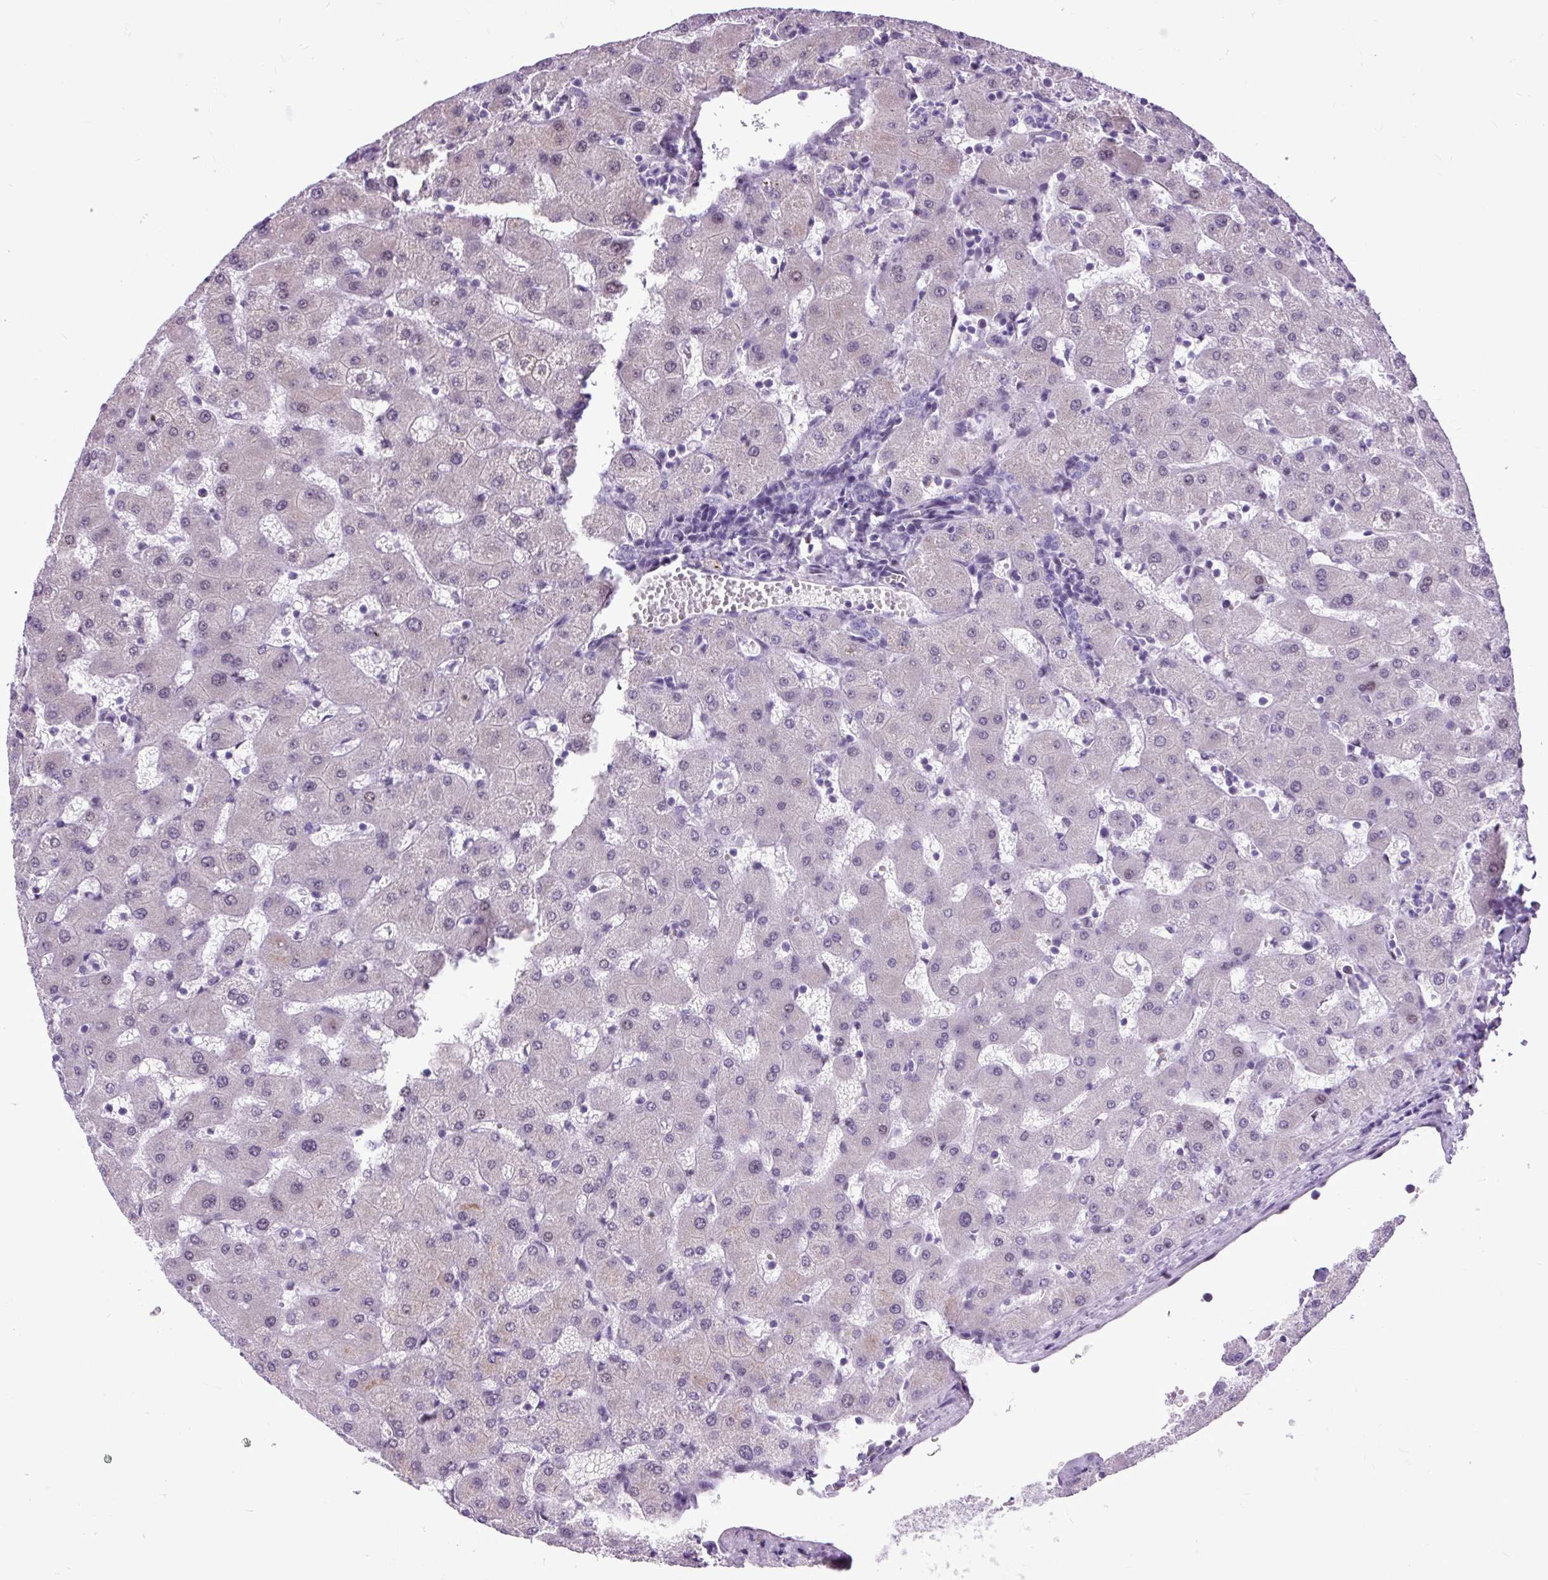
{"staining": {"intensity": "negative", "quantity": "none", "location": "none"}, "tissue": "liver", "cell_type": "Cholangiocytes", "image_type": "normal", "snomed": [{"axis": "morphology", "description": "Normal tissue, NOS"}, {"axis": "topography", "description": "Liver"}], "caption": "This is a micrograph of immunohistochemistry staining of unremarkable liver, which shows no positivity in cholangiocytes.", "gene": "CLK2", "patient": {"sex": "female", "age": 63}}